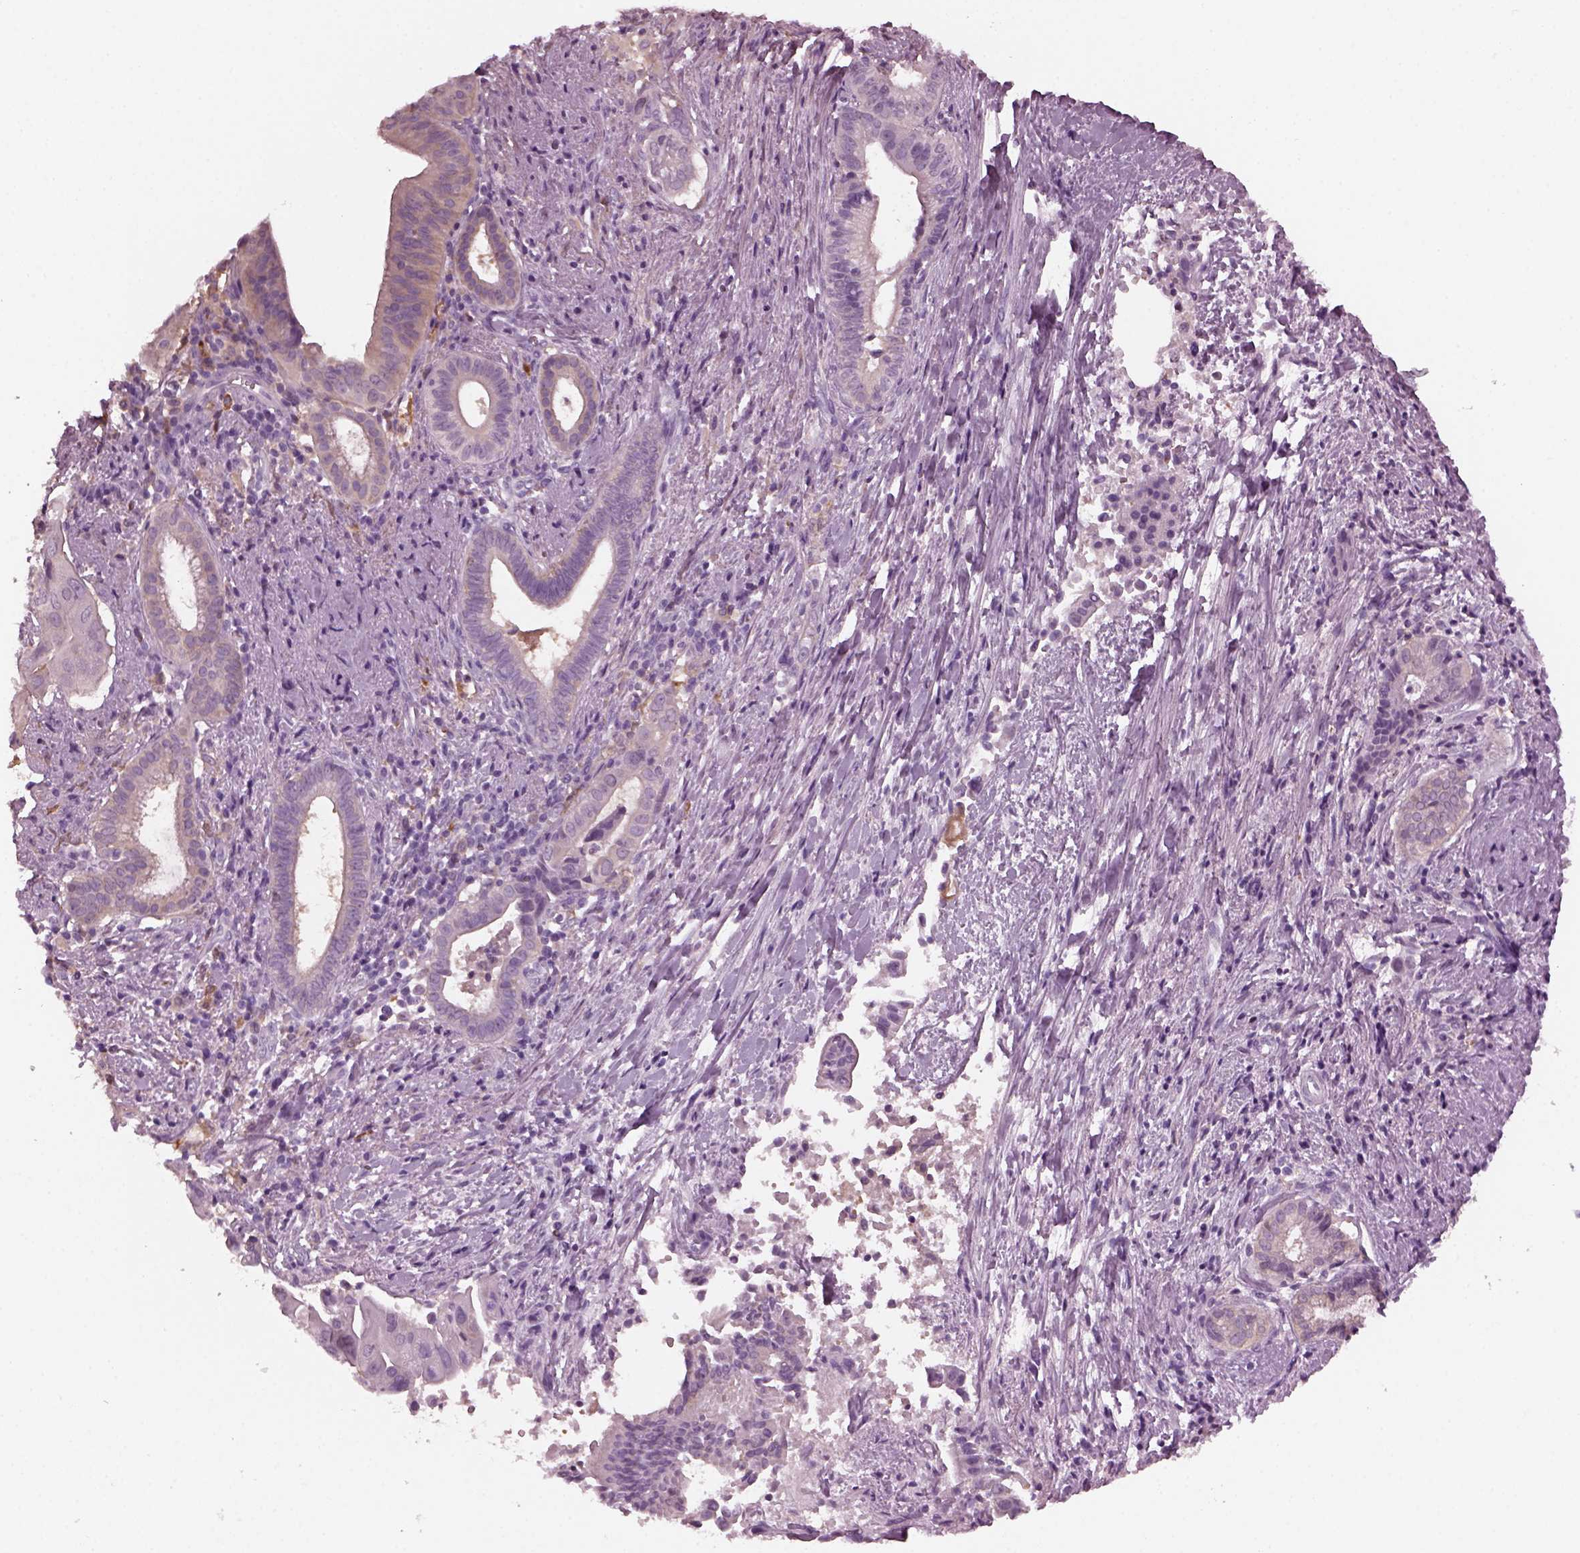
{"staining": {"intensity": "weak", "quantity": "25%-75%", "location": "cytoplasmic/membranous"}, "tissue": "pancreatic cancer", "cell_type": "Tumor cells", "image_type": "cancer", "snomed": [{"axis": "morphology", "description": "Adenocarcinoma, NOS"}, {"axis": "topography", "description": "Pancreas"}], "caption": "Pancreatic cancer stained with a brown dye reveals weak cytoplasmic/membranous positive staining in approximately 25%-75% of tumor cells.", "gene": "SHTN1", "patient": {"sex": "male", "age": 61}}